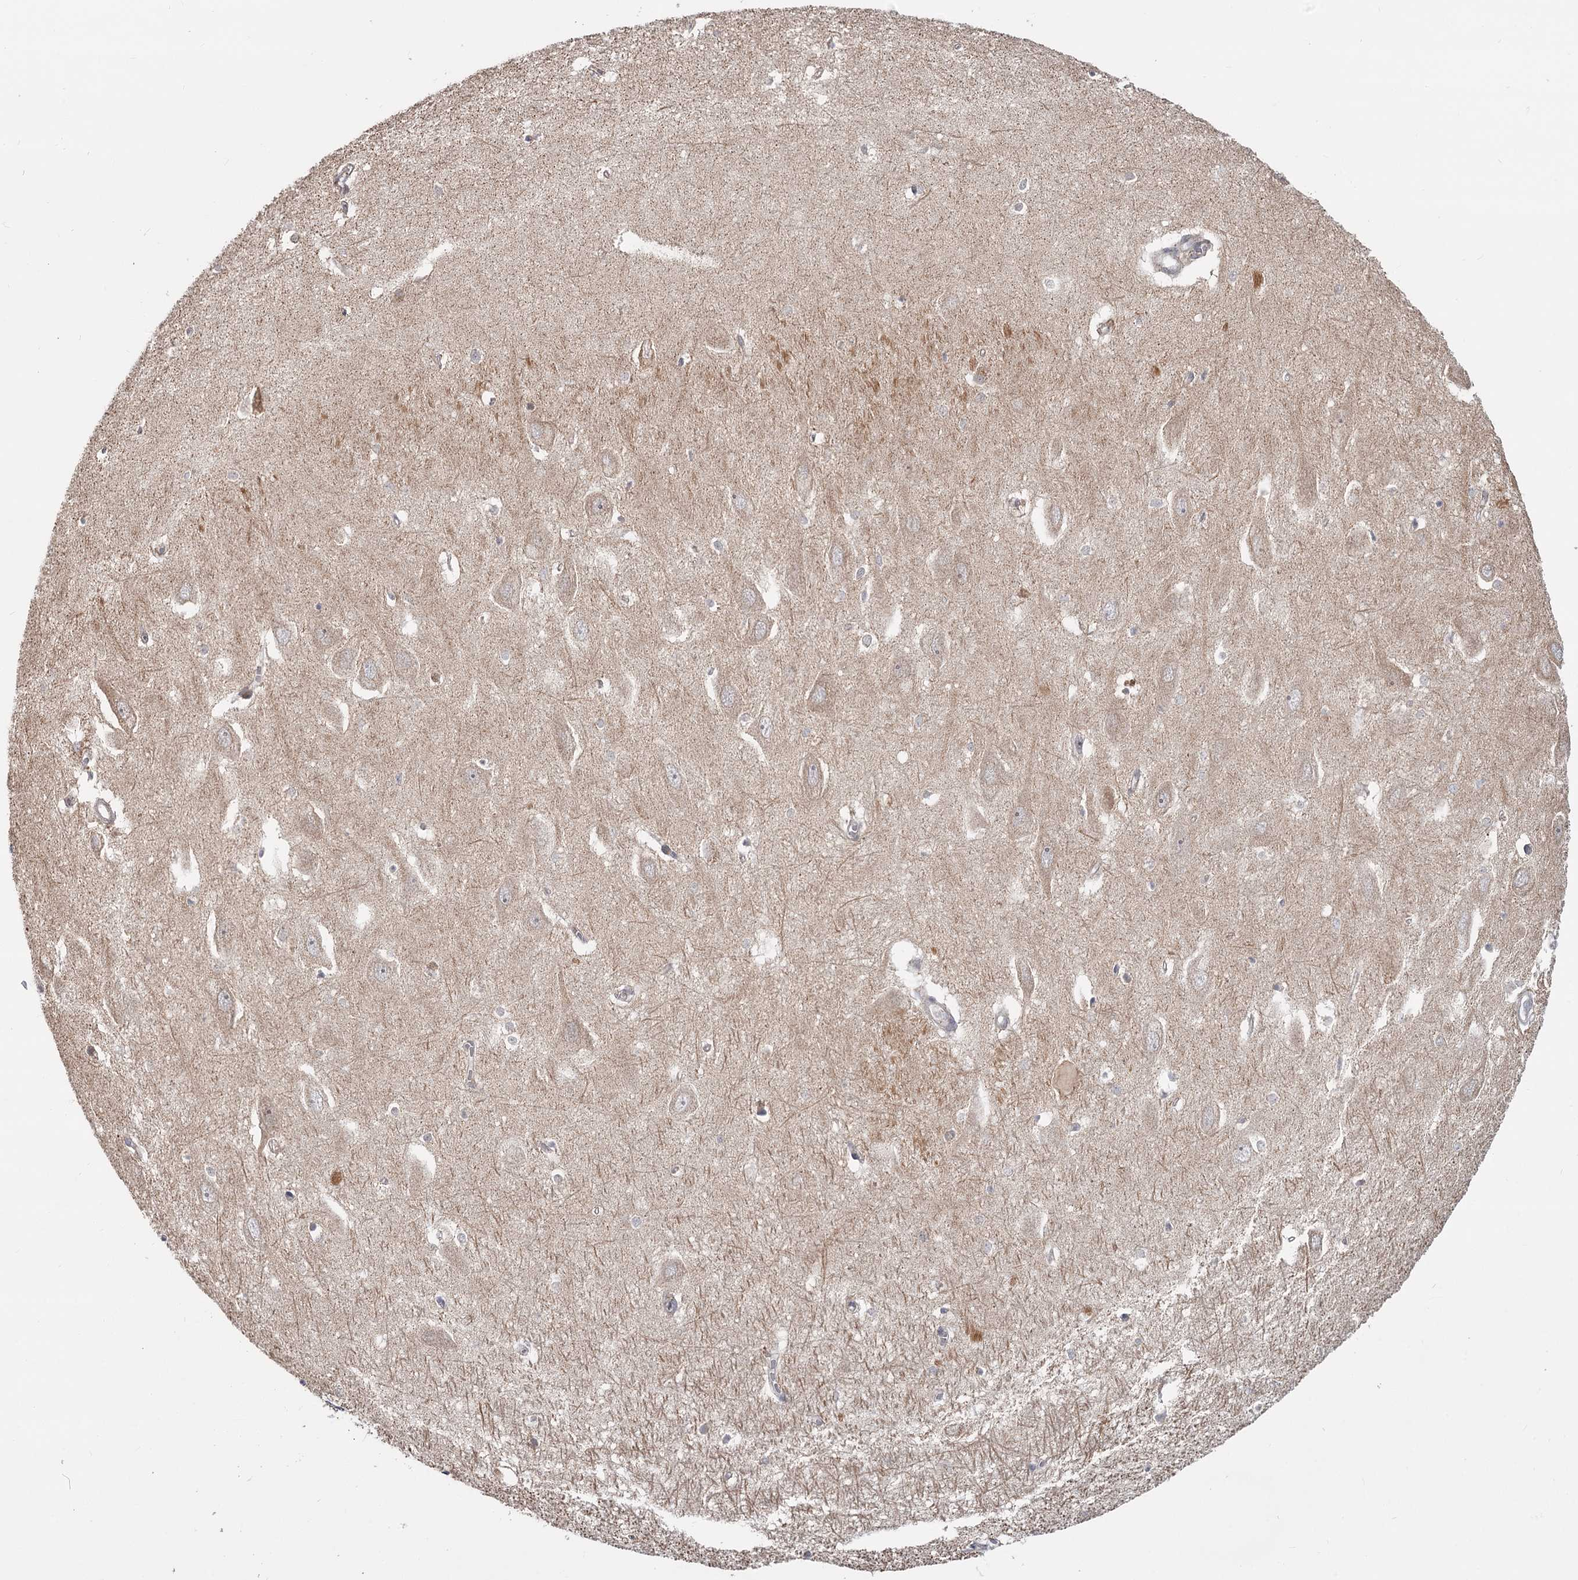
{"staining": {"intensity": "negative", "quantity": "none", "location": "none"}, "tissue": "hippocampus", "cell_type": "Glial cells", "image_type": "normal", "snomed": [{"axis": "morphology", "description": "Normal tissue, NOS"}, {"axis": "topography", "description": "Hippocampus"}], "caption": "This is a histopathology image of immunohistochemistry (IHC) staining of unremarkable hippocampus, which shows no positivity in glial cells.", "gene": "CDC123", "patient": {"sex": "female", "age": 64}}